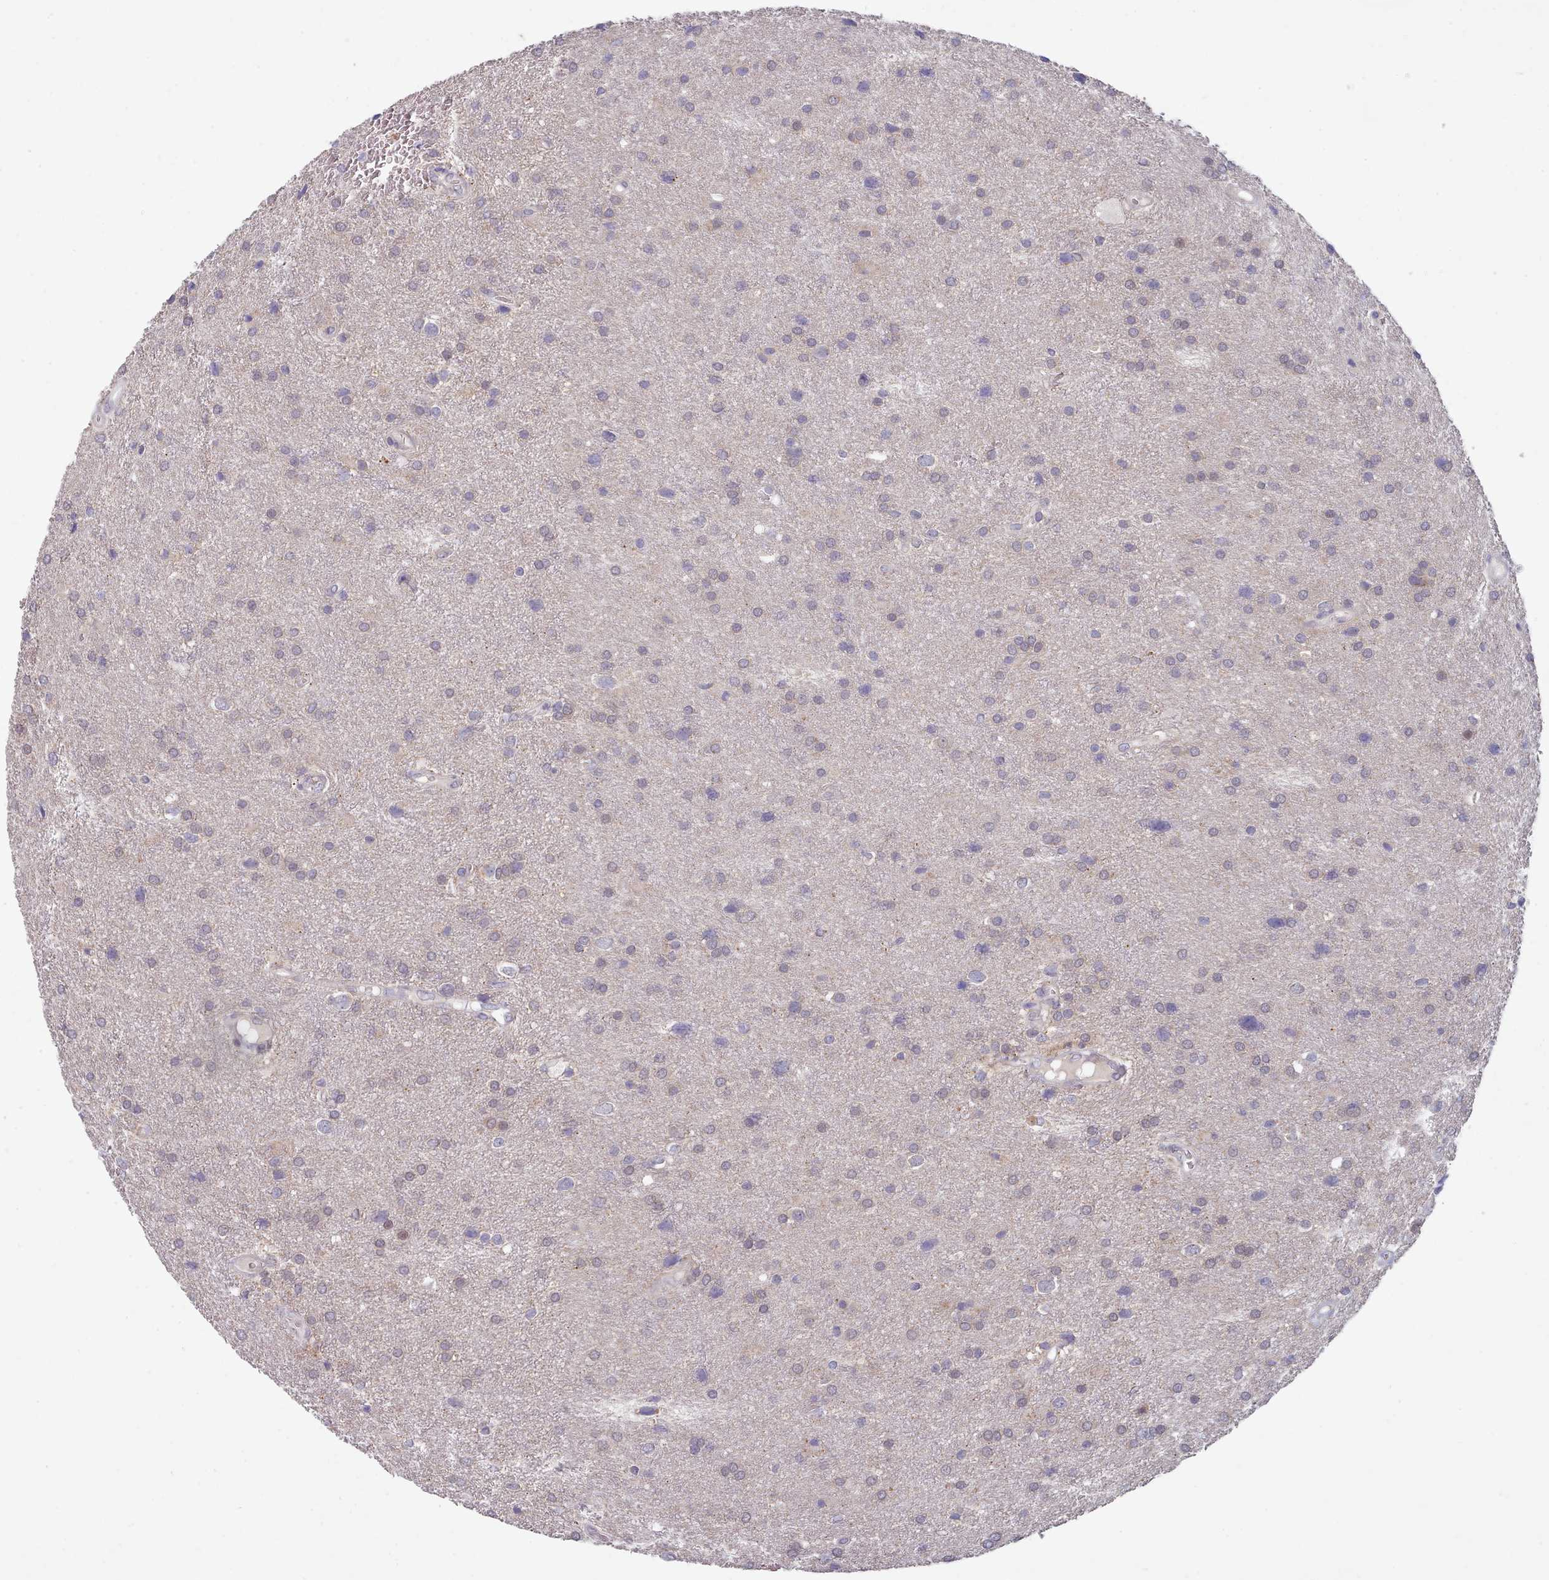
{"staining": {"intensity": "negative", "quantity": "none", "location": "none"}, "tissue": "glioma", "cell_type": "Tumor cells", "image_type": "cancer", "snomed": [{"axis": "morphology", "description": "Glioma, malignant, Low grade"}, {"axis": "topography", "description": "Brain"}], "caption": "Immunohistochemical staining of human low-grade glioma (malignant) demonstrates no significant staining in tumor cells.", "gene": "CLNS1A", "patient": {"sex": "female", "age": 32}}